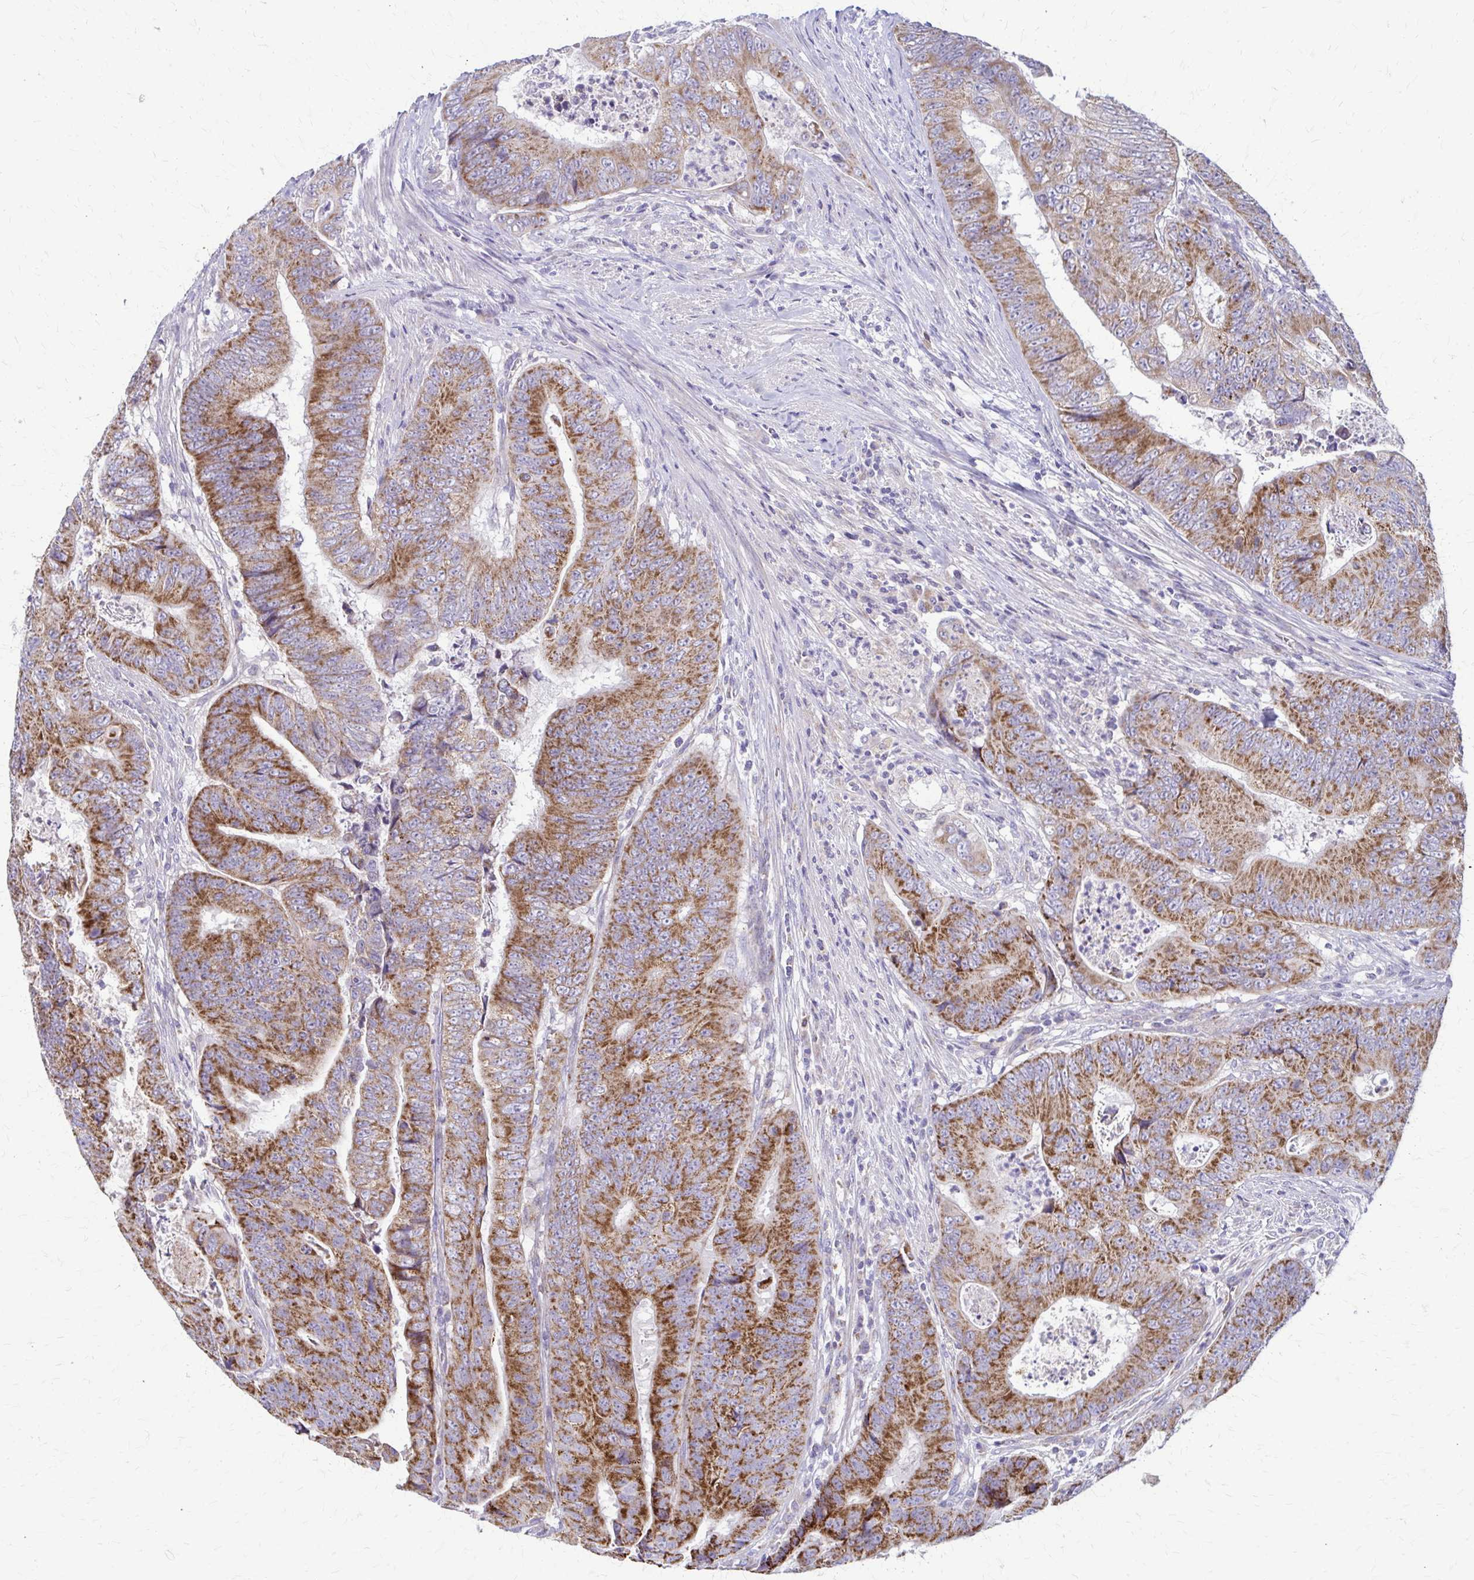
{"staining": {"intensity": "strong", "quantity": "25%-75%", "location": "cytoplasmic/membranous"}, "tissue": "colorectal cancer", "cell_type": "Tumor cells", "image_type": "cancer", "snomed": [{"axis": "morphology", "description": "Adenocarcinoma, NOS"}, {"axis": "topography", "description": "Colon"}], "caption": "Colorectal cancer was stained to show a protein in brown. There is high levels of strong cytoplasmic/membranous staining in approximately 25%-75% of tumor cells. The protein of interest is shown in brown color, while the nuclei are stained blue.", "gene": "SAMD13", "patient": {"sex": "female", "age": 48}}